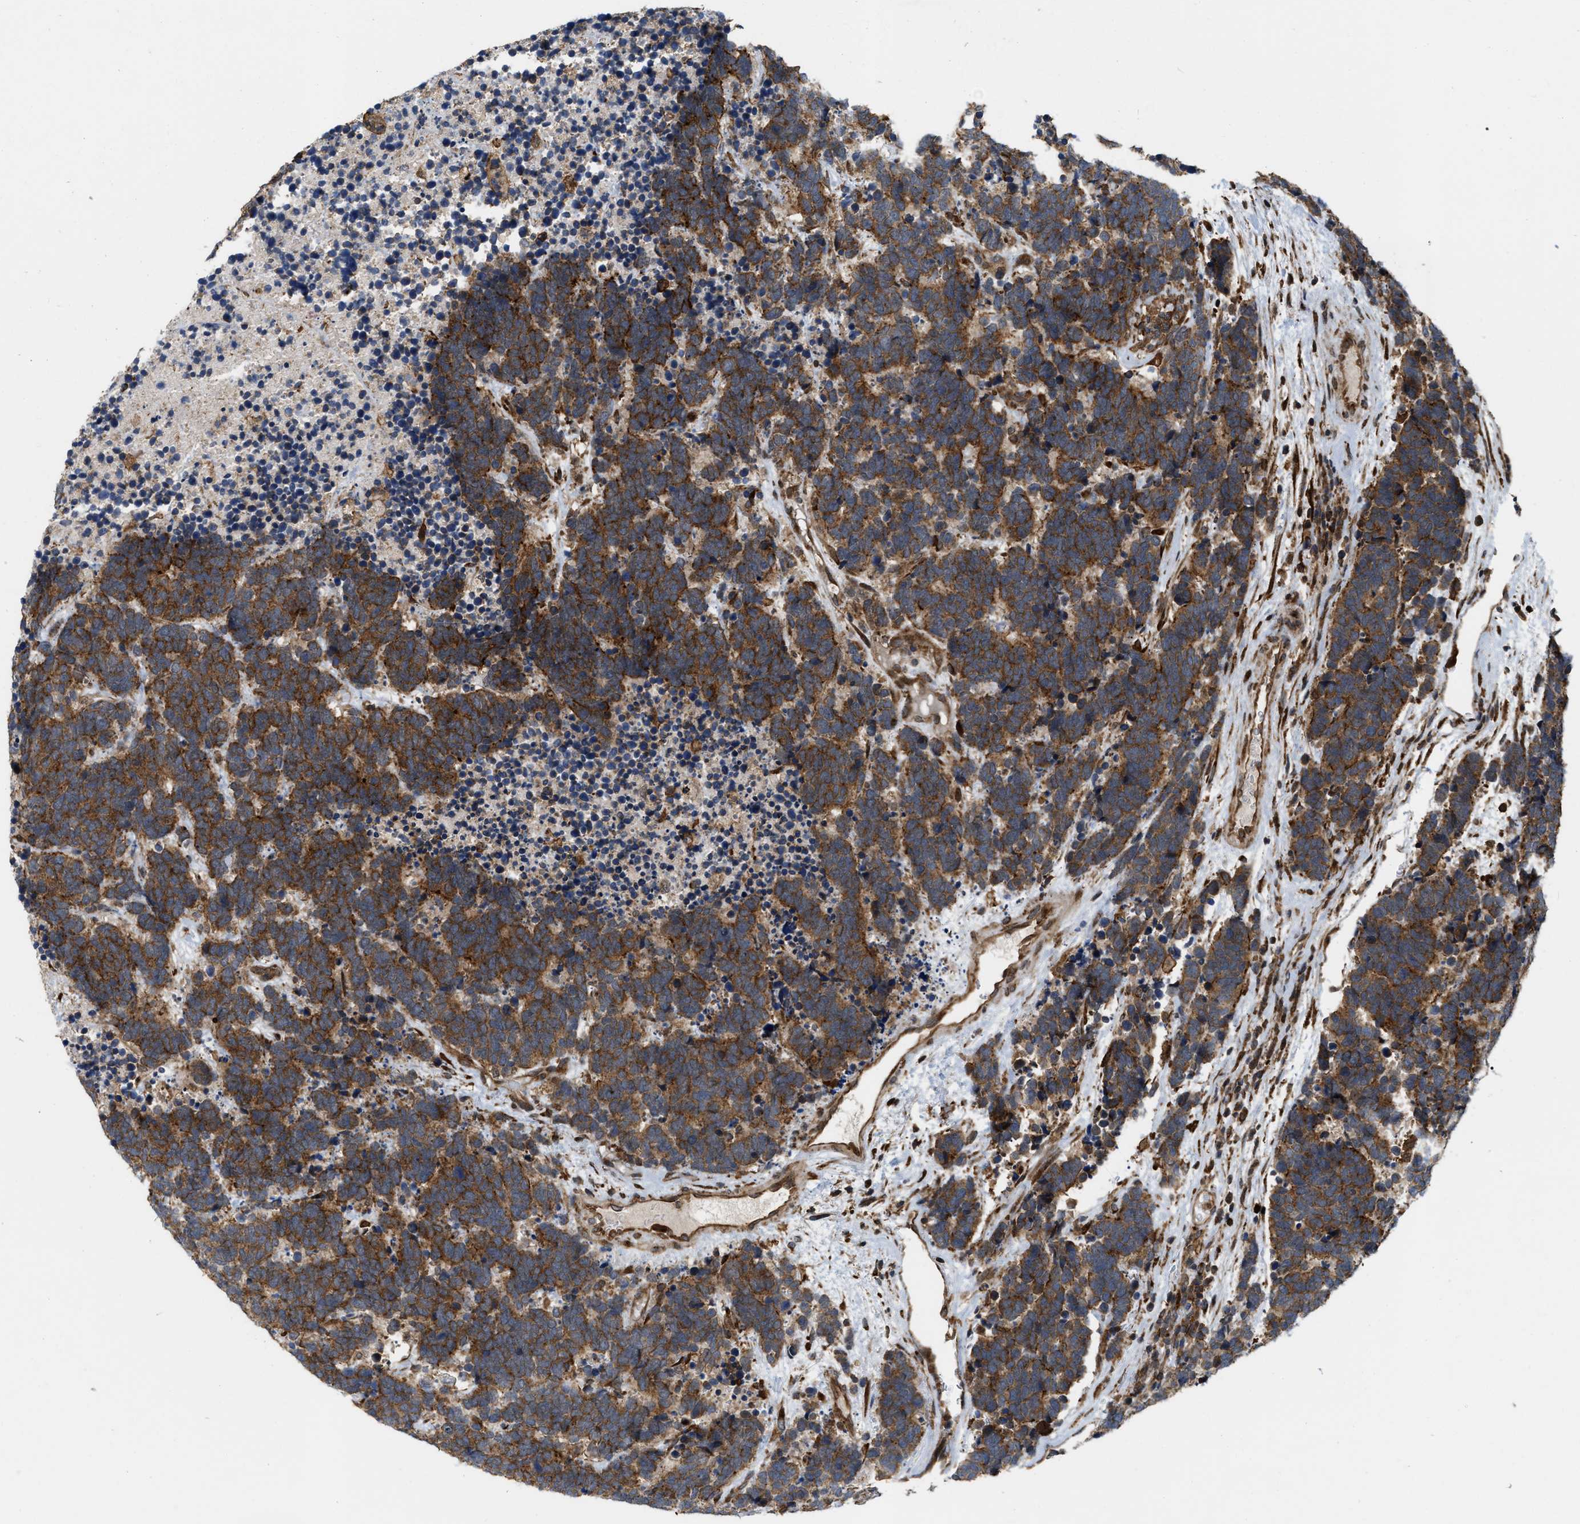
{"staining": {"intensity": "strong", "quantity": ">75%", "location": "cytoplasmic/membranous"}, "tissue": "carcinoid", "cell_type": "Tumor cells", "image_type": "cancer", "snomed": [{"axis": "morphology", "description": "Carcinoma, NOS"}, {"axis": "morphology", "description": "Carcinoid, malignant, NOS"}, {"axis": "topography", "description": "Urinary bladder"}], "caption": "Carcinoma was stained to show a protein in brown. There is high levels of strong cytoplasmic/membranous expression in approximately >75% of tumor cells.", "gene": "IQCE", "patient": {"sex": "male", "age": 57}}